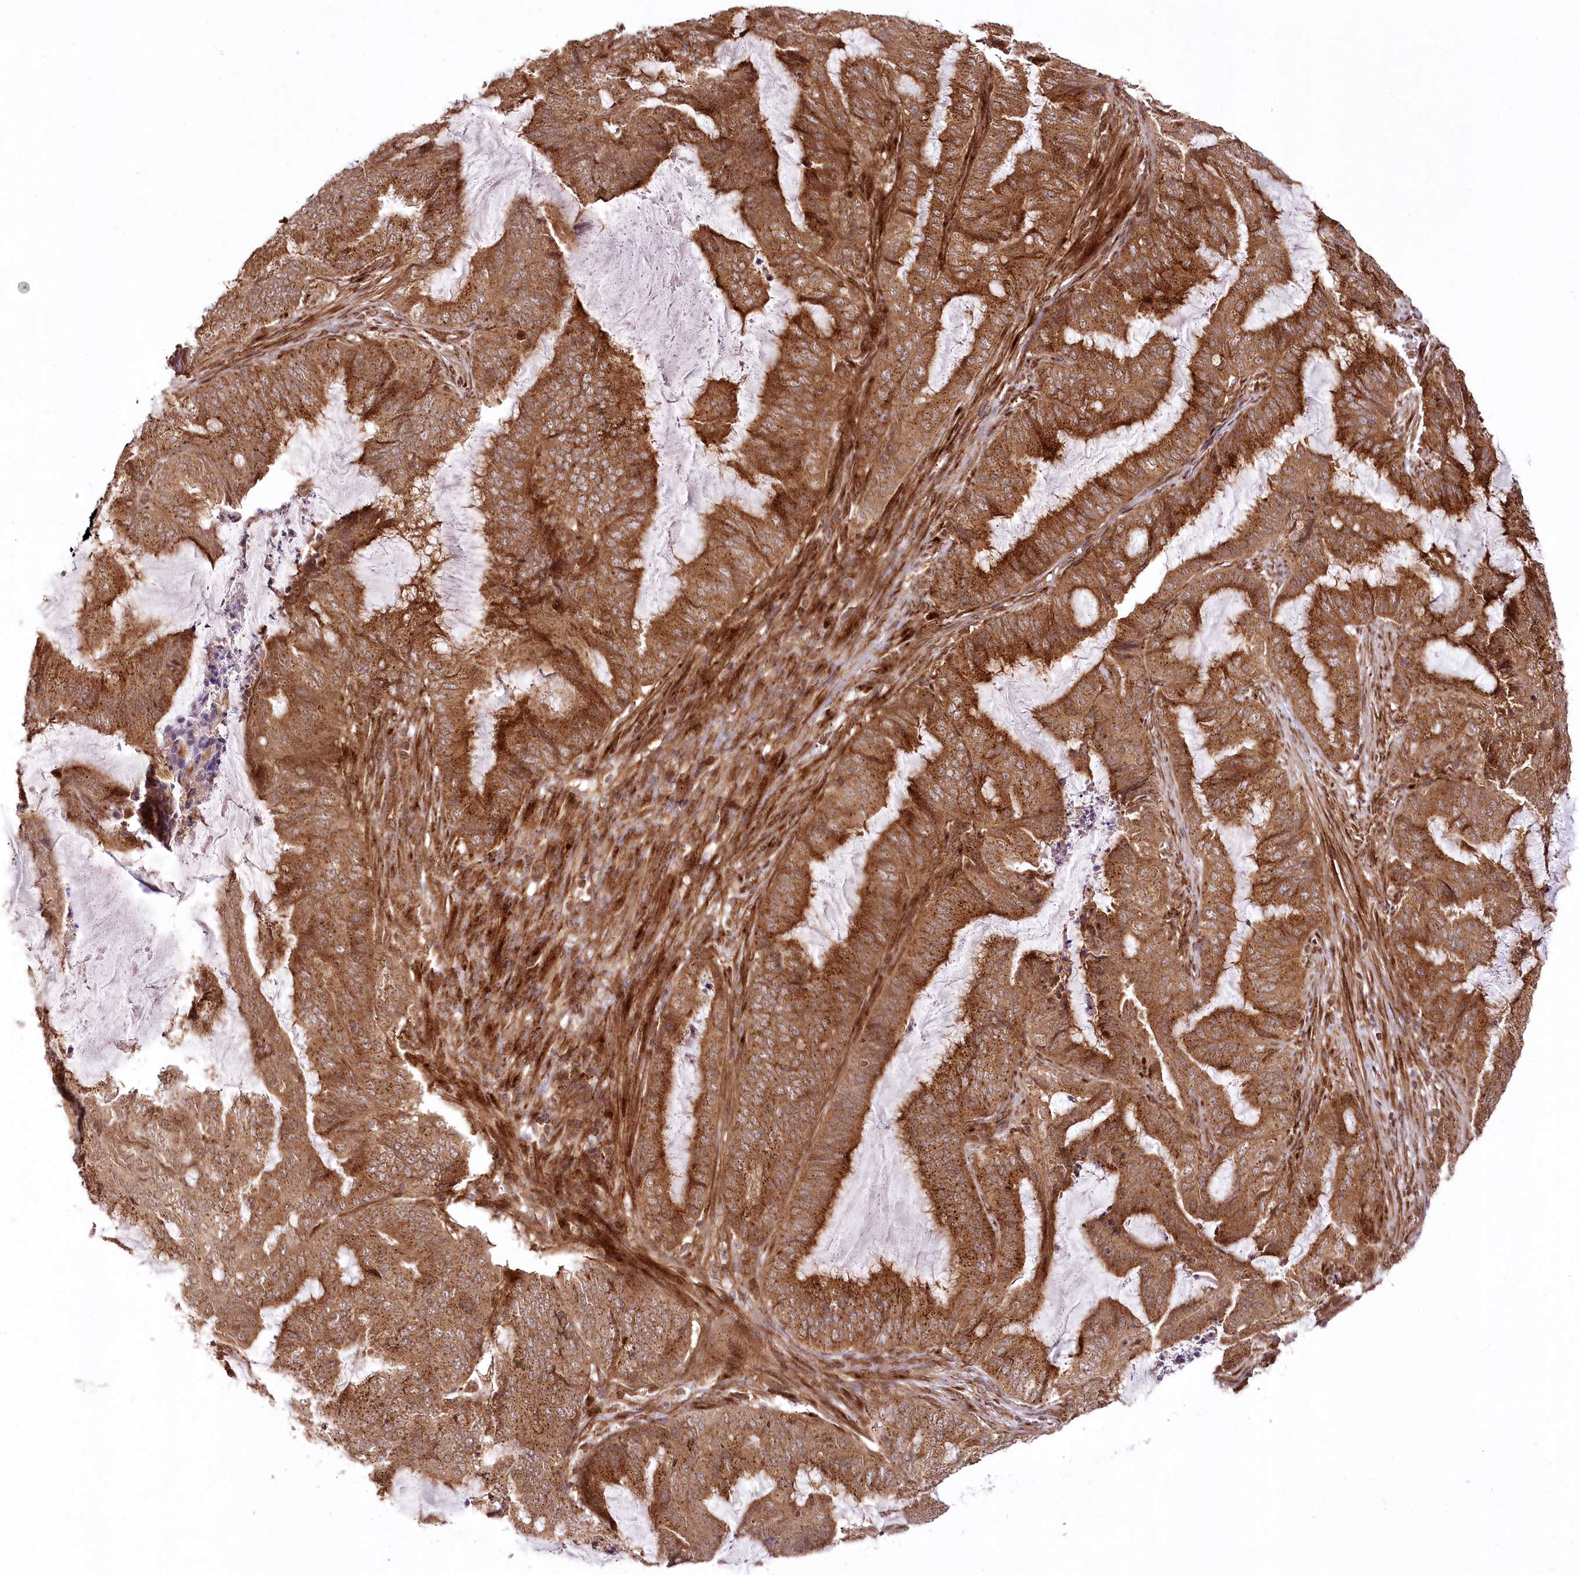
{"staining": {"intensity": "strong", "quantity": ">75%", "location": "cytoplasmic/membranous"}, "tissue": "endometrial cancer", "cell_type": "Tumor cells", "image_type": "cancer", "snomed": [{"axis": "morphology", "description": "Adenocarcinoma, NOS"}, {"axis": "topography", "description": "Endometrium"}], "caption": "Immunohistochemistry (IHC) histopathology image of endometrial cancer stained for a protein (brown), which reveals high levels of strong cytoplasmic/membranous expression in approximately >75% of tumor cells.", "gene": "COPG1", "patient": {"sex": "female", "age": 51}}